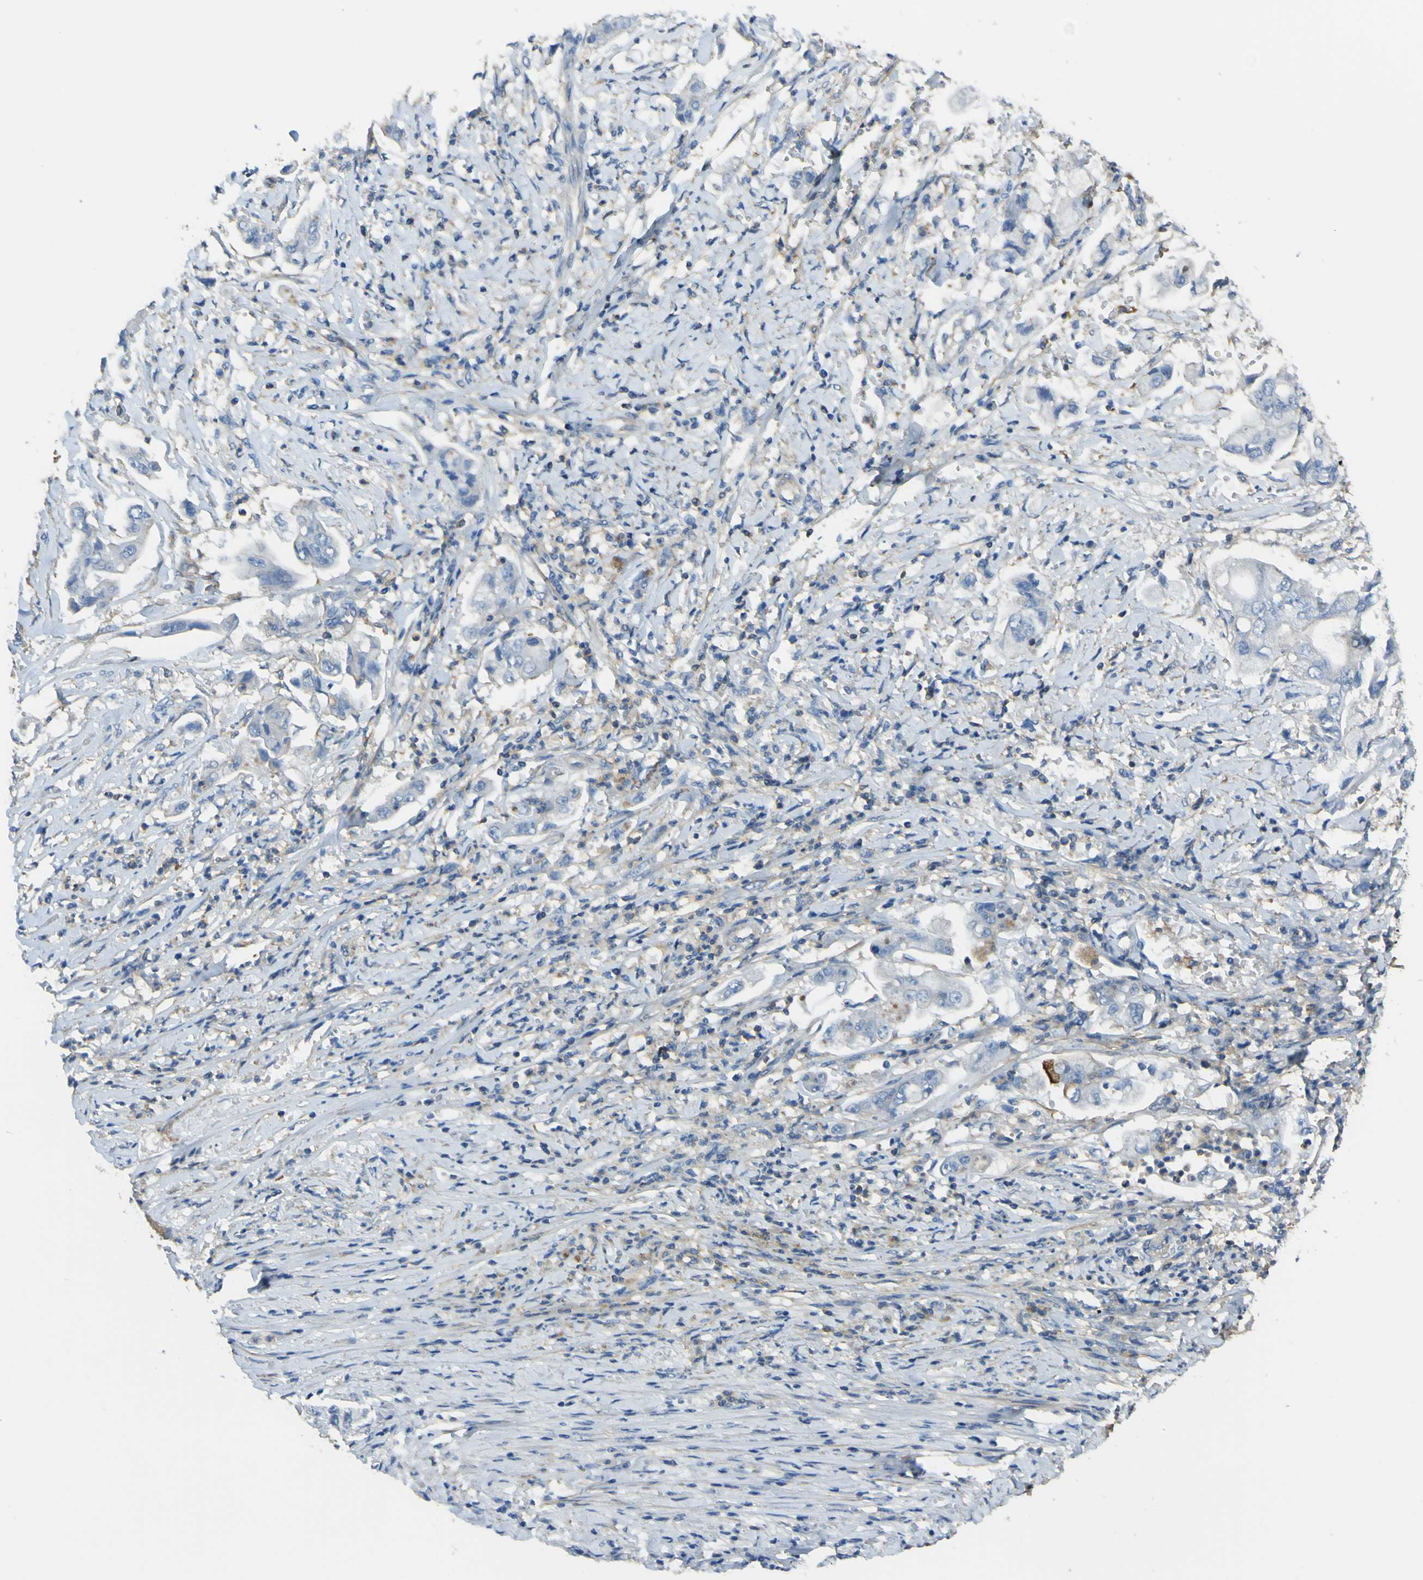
{"staining": {"intensity": "weak", "quantity": "<25%", "location": "cytoplasmic/membranous"}, "tissue": "stomach cancer", "cell_type": "Tumor cells", "image_type": "cancer", "snomed": [{"axis": "morphology", "description": "Adenocarcinoma, NOS"}, {"axis": "topography", "description": "Stomach"}], "caption": "The photomicrograph reveals no staining of tumor cells in stomach cancer.", "gene": "OGN", "patient": {"sex": "male", "age": 62}}